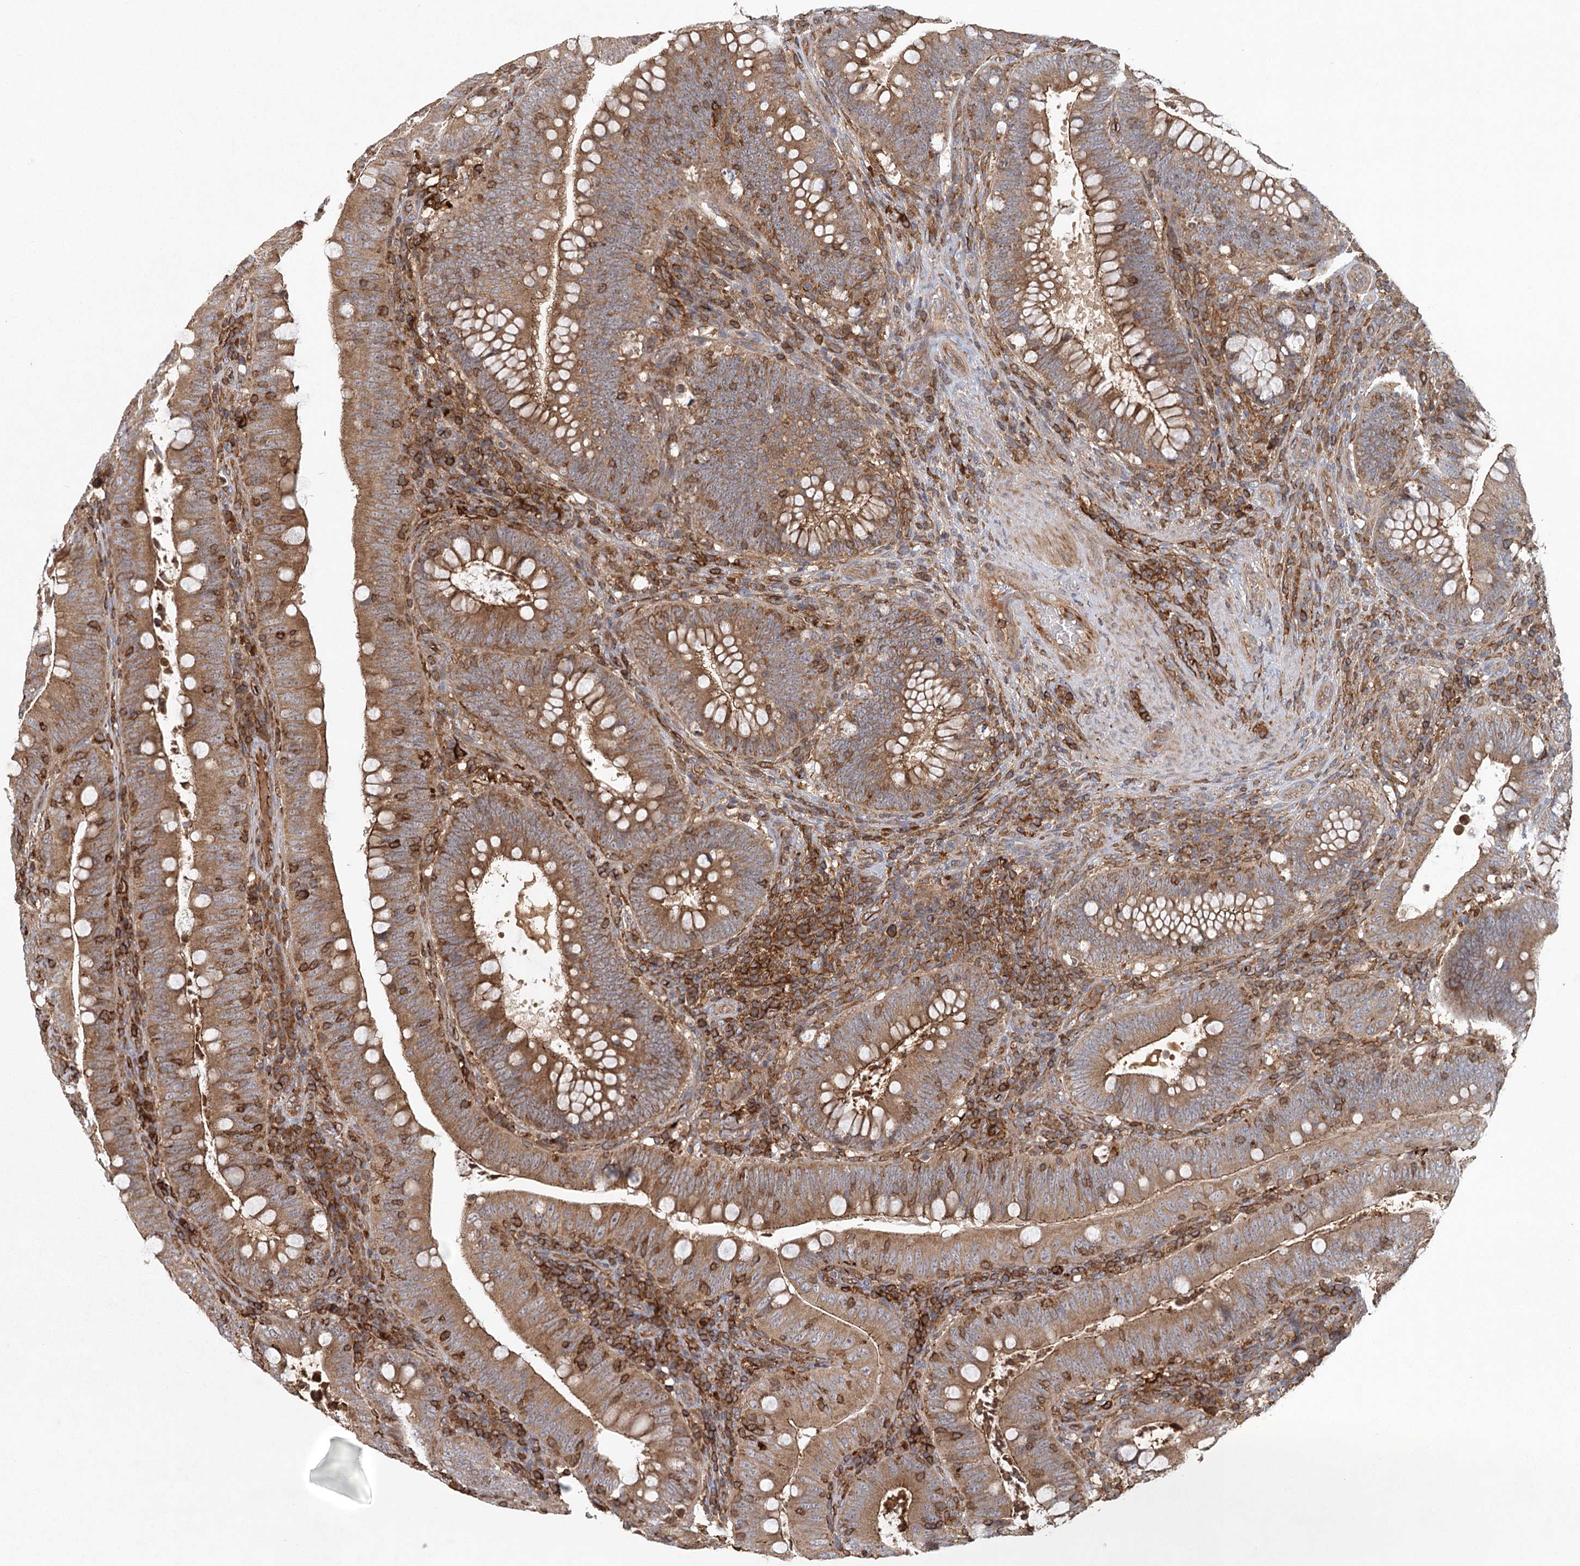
{"staining": {"intensity": "moderate", "quantity": ">75%", "location": "cytoplasmic/membranous"}, "tissue": "colorectal cancer", "cell_type": "Tumor cells", "image_type": "cancer", "snomed": [{"axis": "morphology", "description": "Normal tissue, NOS"}, {"axis": "topography", "description": "Colon"}], "caption": "Brown immunohistochemical staining in human colorectal cancer displays moderate cytoplasmic/membranous staining in about >75% of tumor cells. (IHC, brightfield microscopy, high magnification).", "gene": "PLEKHA7", "patient": {"sex": "female", "age": 82}}